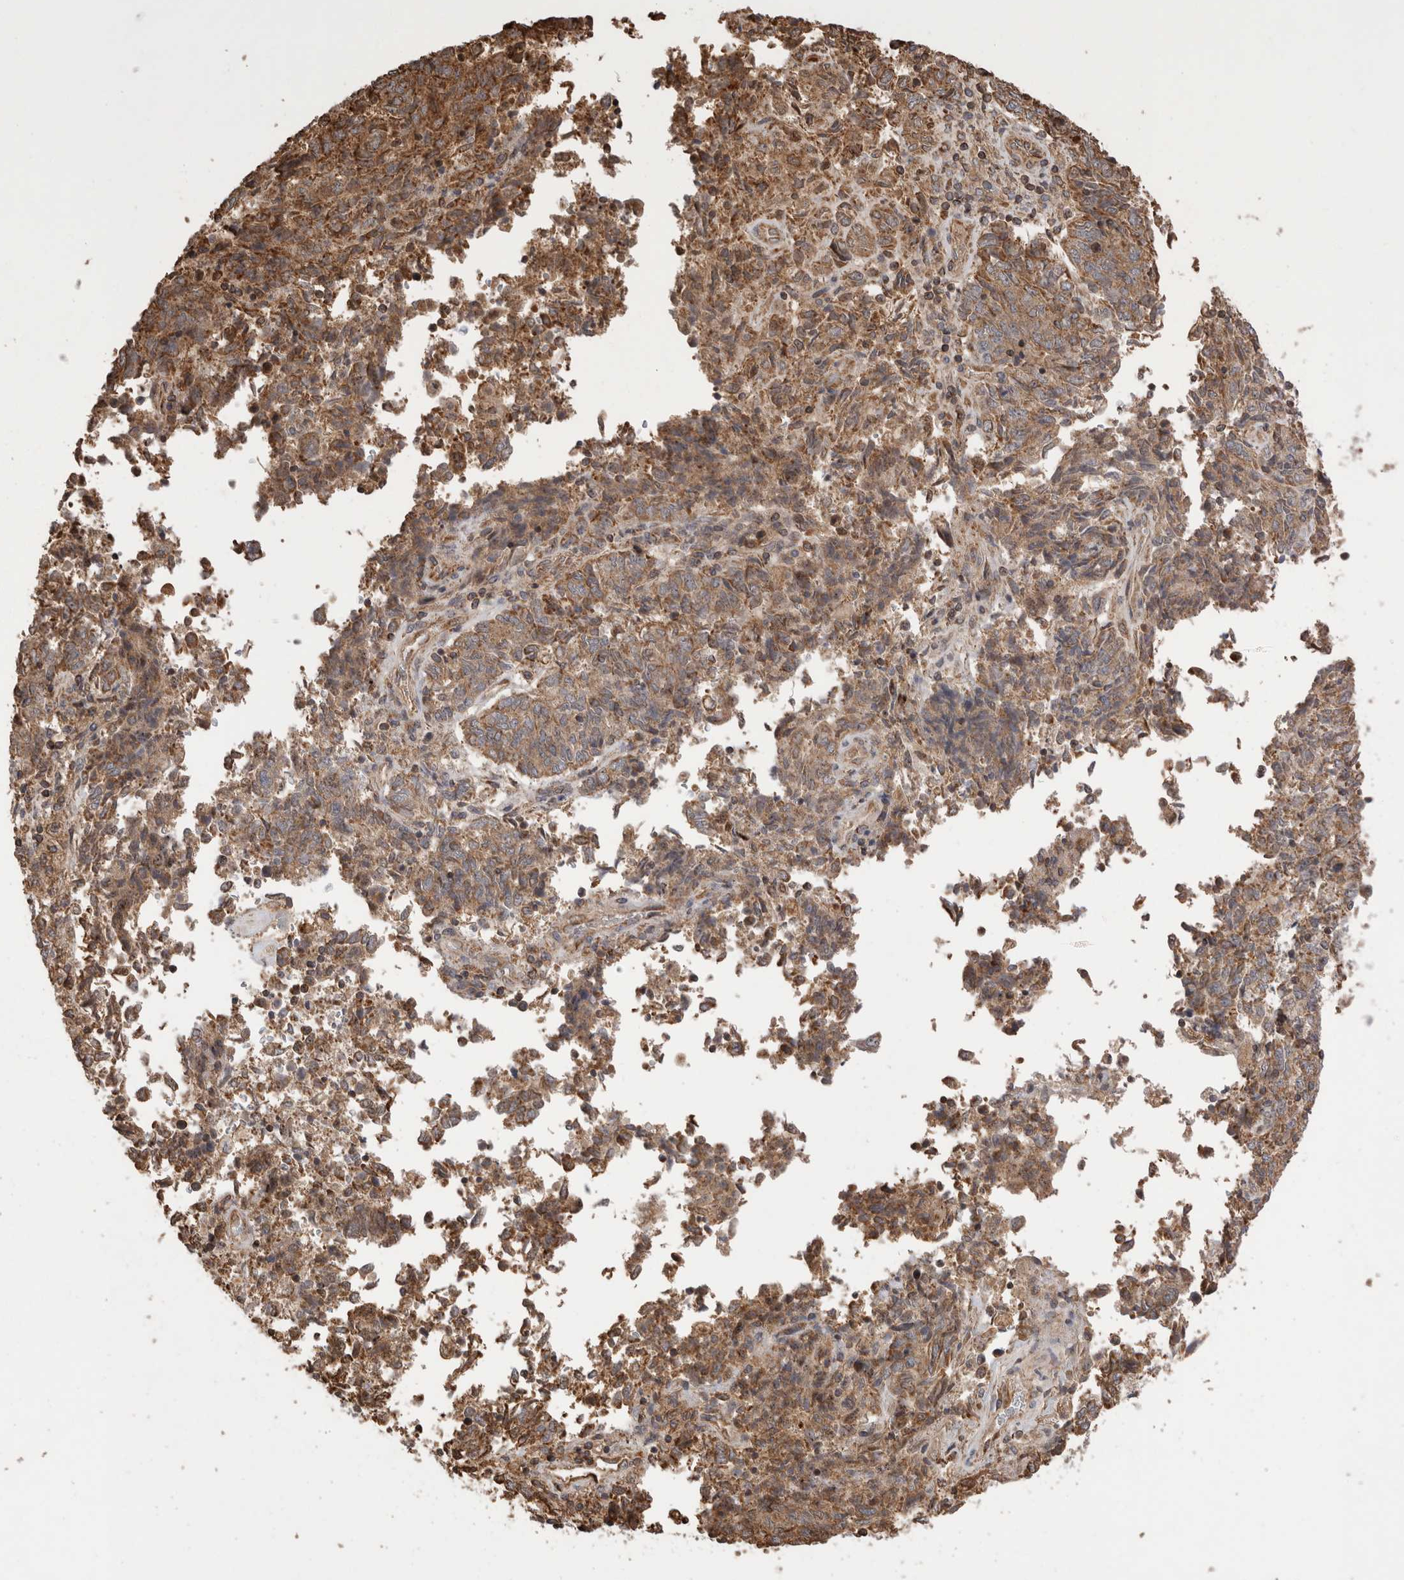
{"staining": {"intensity": "strong", "quantity": "25%-75%", "location": "cytoplasmic/membranous"}, "tissue": "endometrial cancer", "cell_type": "Tumor cells", "image_type": "cancer", "snomed": [{"axis": "morphology", "description": "Adenocarcinoma, NOS"}, {"axis": "topography", "description": "Endometrium"}], "caption": "Endometrial cancer tissue exhibits strong cytoplasmic/membranous positivity in approximately 25%-75% of tumor cells Nuclei are stained in blue.", "gene": "IMMP2L", "patient": {"sex": "female", "age": 80}}